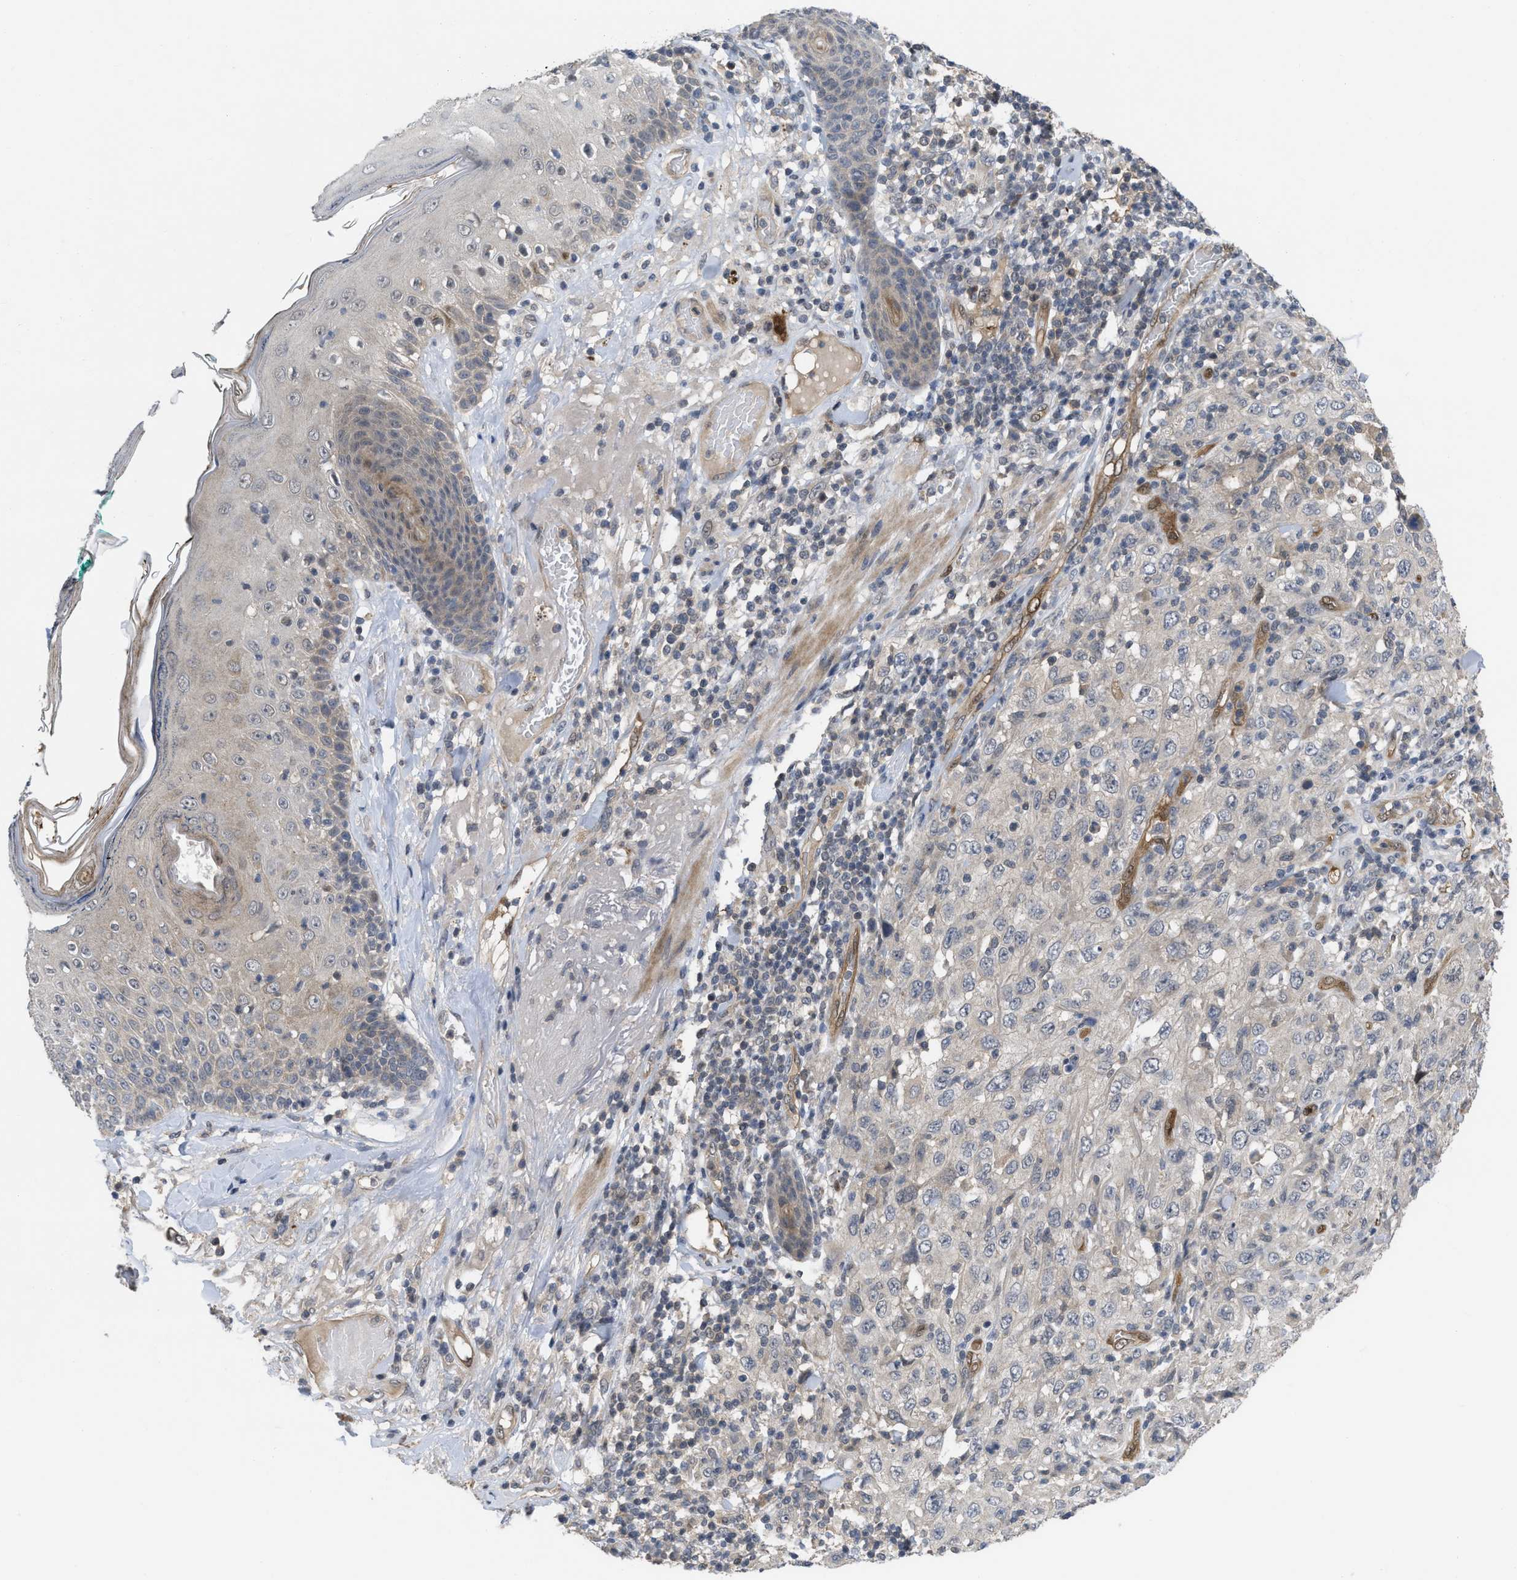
{"staining": {"intensity": "negative", "quantity": "none", "location": "none"}, "tissue": "skin cancer", "cell_type": "Tumor cells", "image_type": "cancer", "snomed": [{"axis": "morphology", "description": "Squamous cell carcinoma, NOS"}, {"axis": "topography", "description": "Skin"}], "caption": "Skin cancer was stained to show a protein in brown. There is no significant staining in tumor cells.", "gene": "LDAF1", "patient": {"sex": "female", "age": 88}}